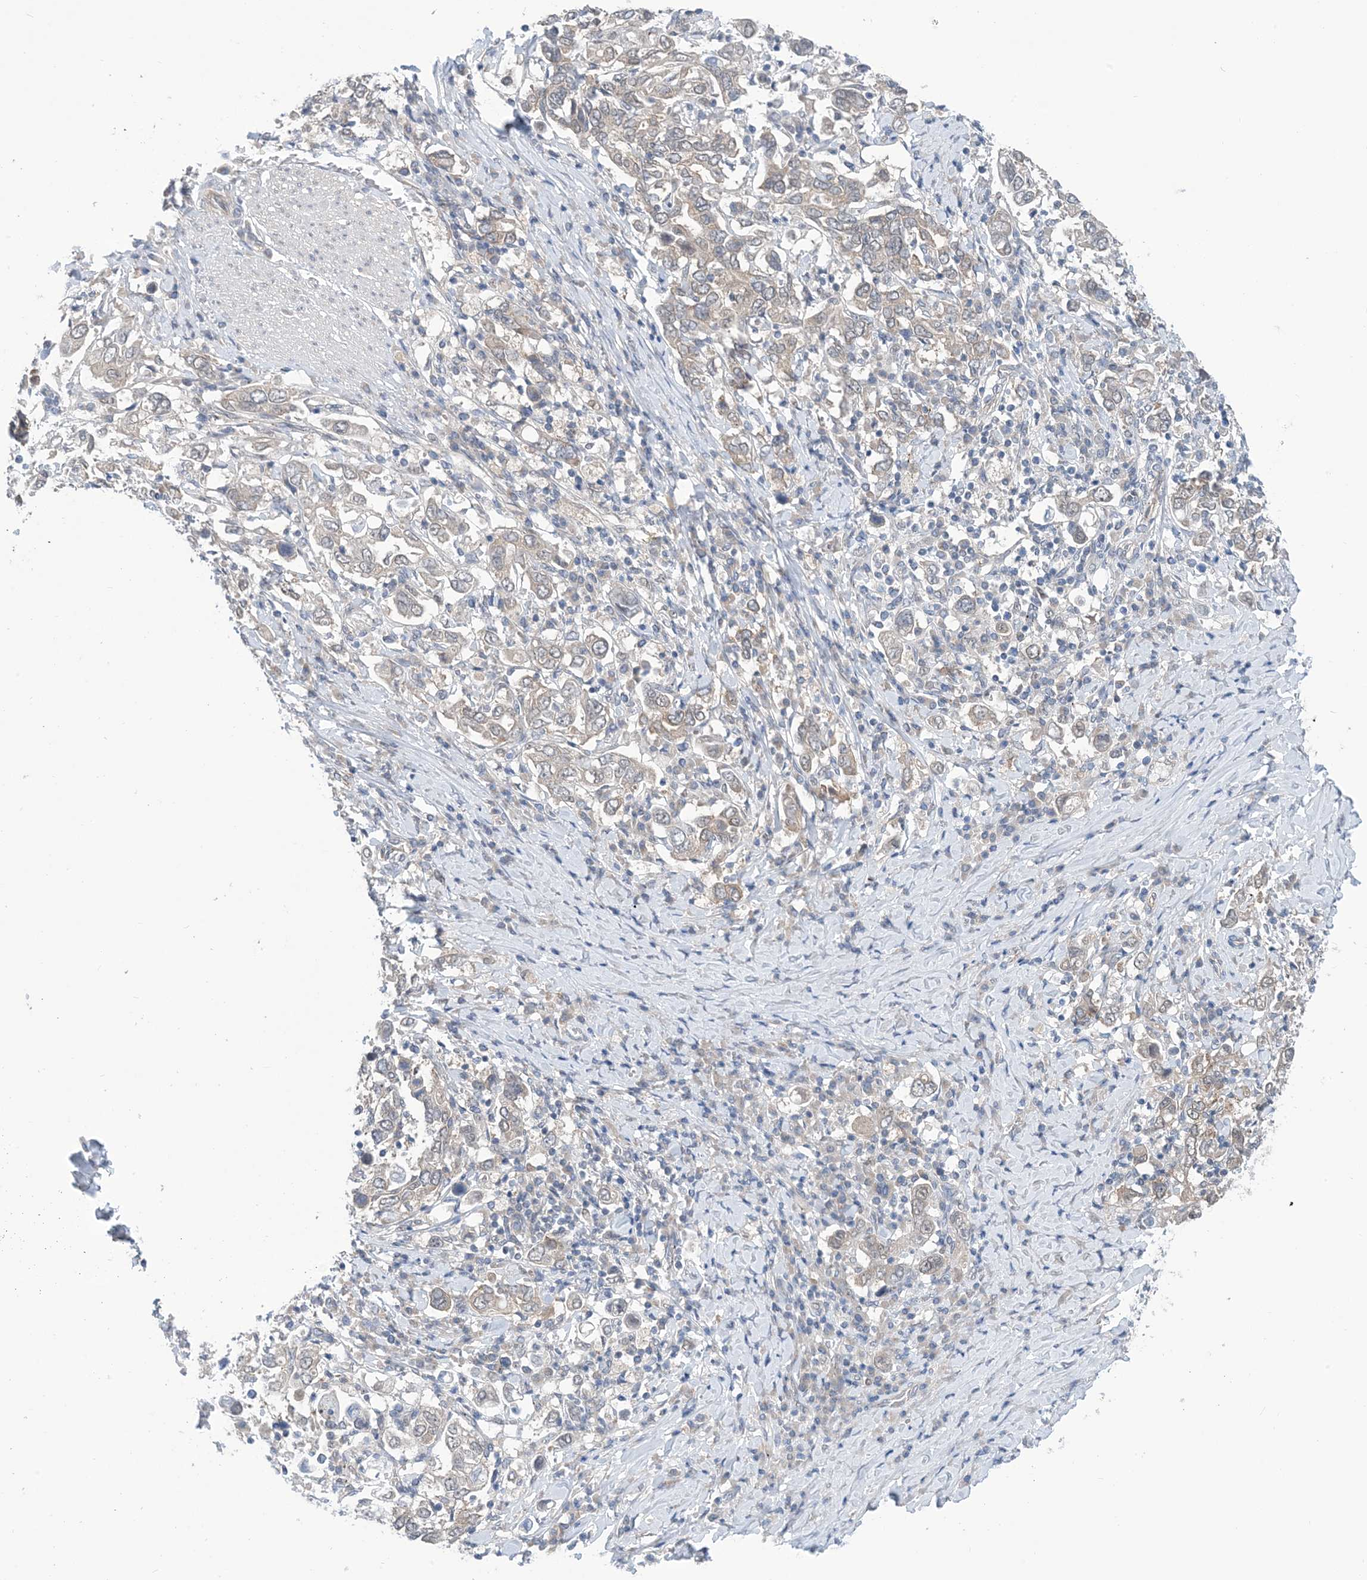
{"staining": {"intensity": "weak", "quantity": "<25%", "location": "cytoplasmic/membranous"}, "tissue": "stomach cancer", "cell_type": "Tumor cells", "image_type": "cancer", "snomed": [{"axis": "morphology", "description": "Adenocarcinoma, NOS"}, {"axis": "topography", "description": "Stomach, upper"}], "caption": "The photomicrograph demonstrates no staining of tumor cells in stomach adenocarcinoma. (DAB (3,3'-diaminobenzidine) immunohistochemistry (IHC) with hematoxylin counter stain).", "gene": "EHBP1", "patient": {"sex": "male", "age": 62}}